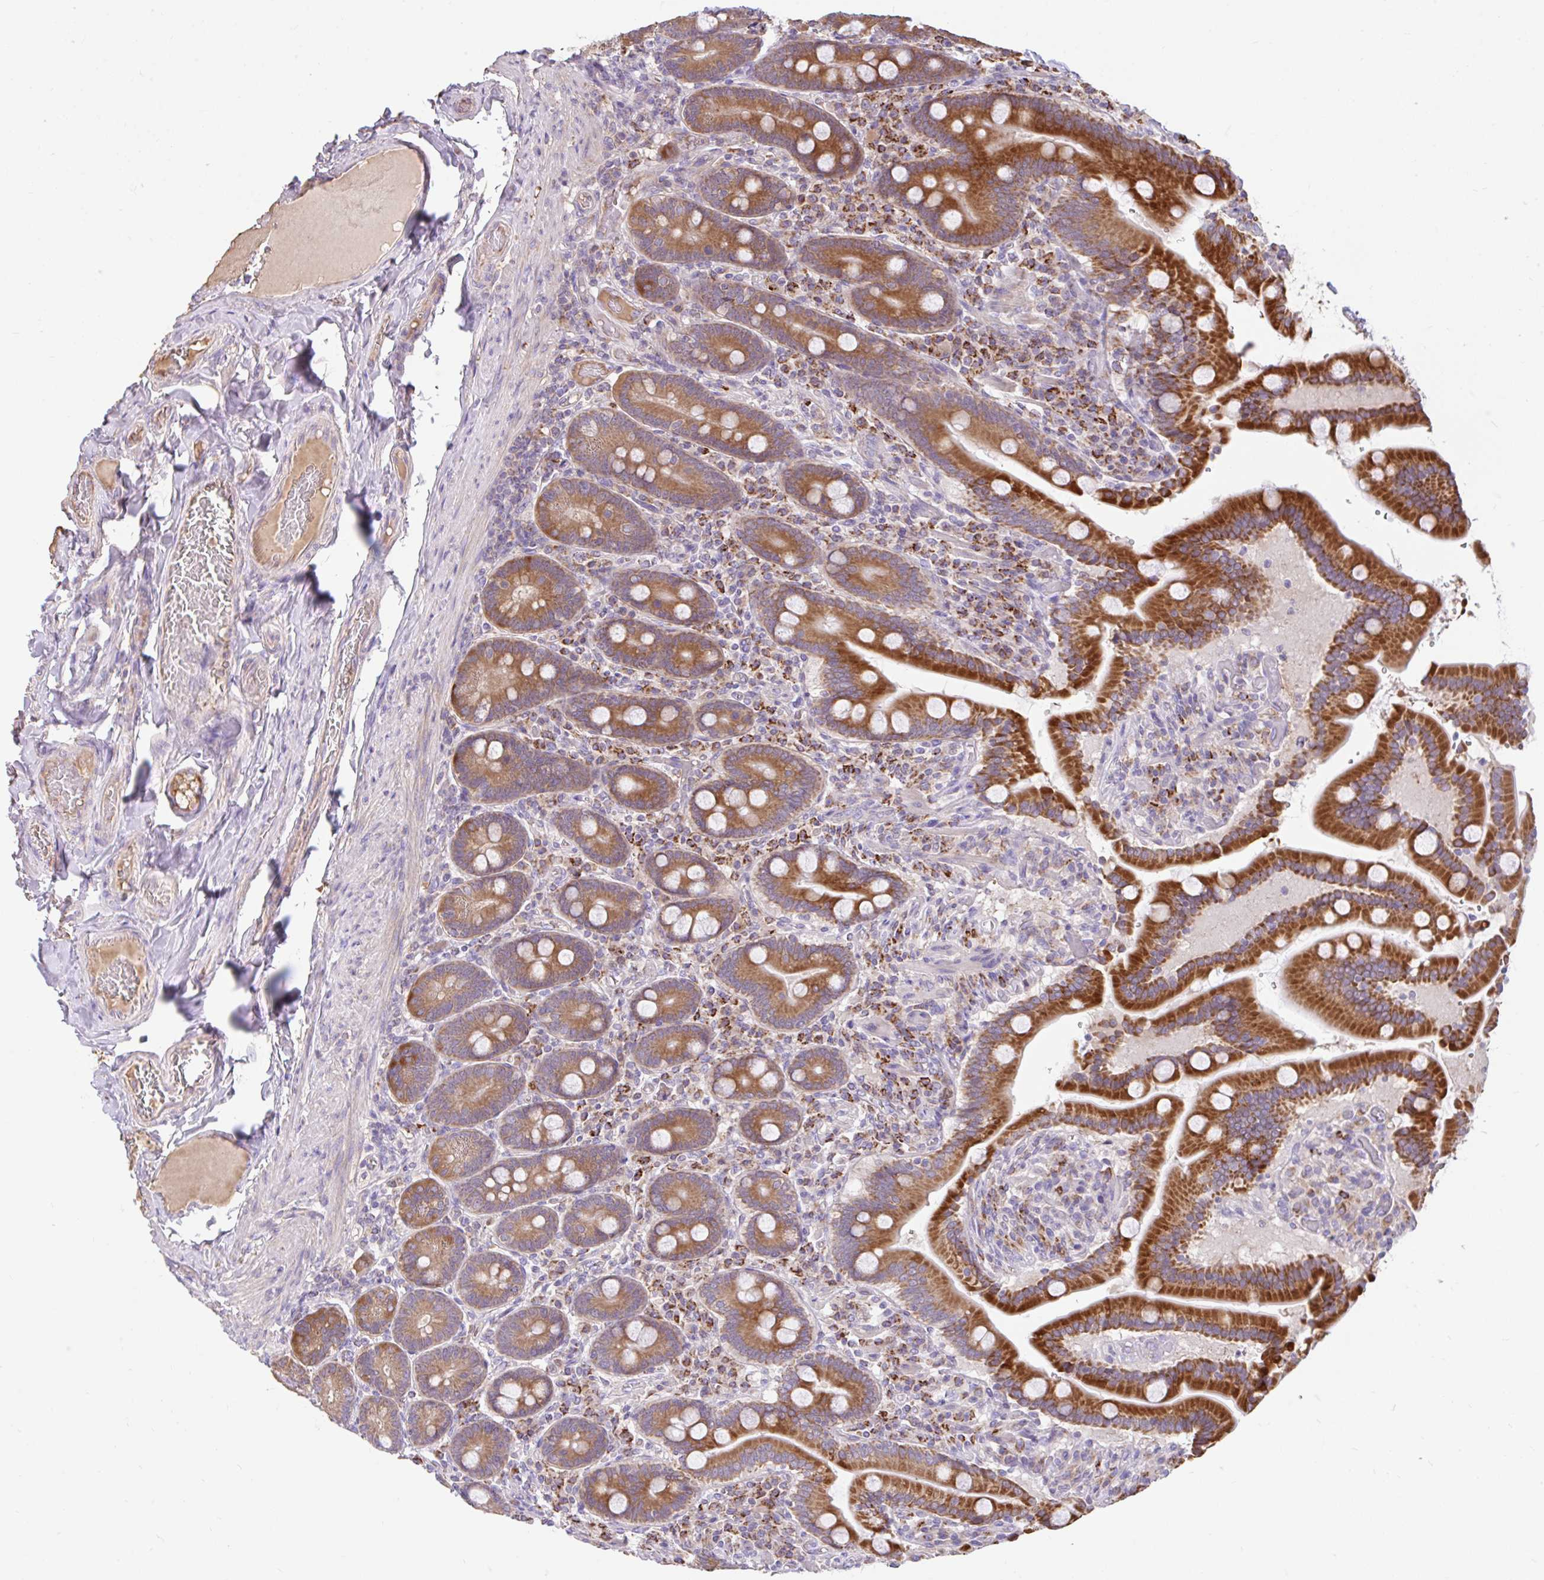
{"staining": {"intensity": "strong", "quantity": ">75%", "location": "cytoplasmic/membranous"}, "tissue": "duodenum", "cell_type": "Glandular cells", "image_type": "normal", "snomed": [{"axis": "morphology", "description": "Normal tissue, NOS"}, {"axis": "topography", "description": "Duodenum"}], "caption": "Normal duodenum shows strong cytoplasmic/membranous expression in approximately >75% of glandular cells.", "gene": "RALBP1", "patient": {"sex": "female", "age": 62}}